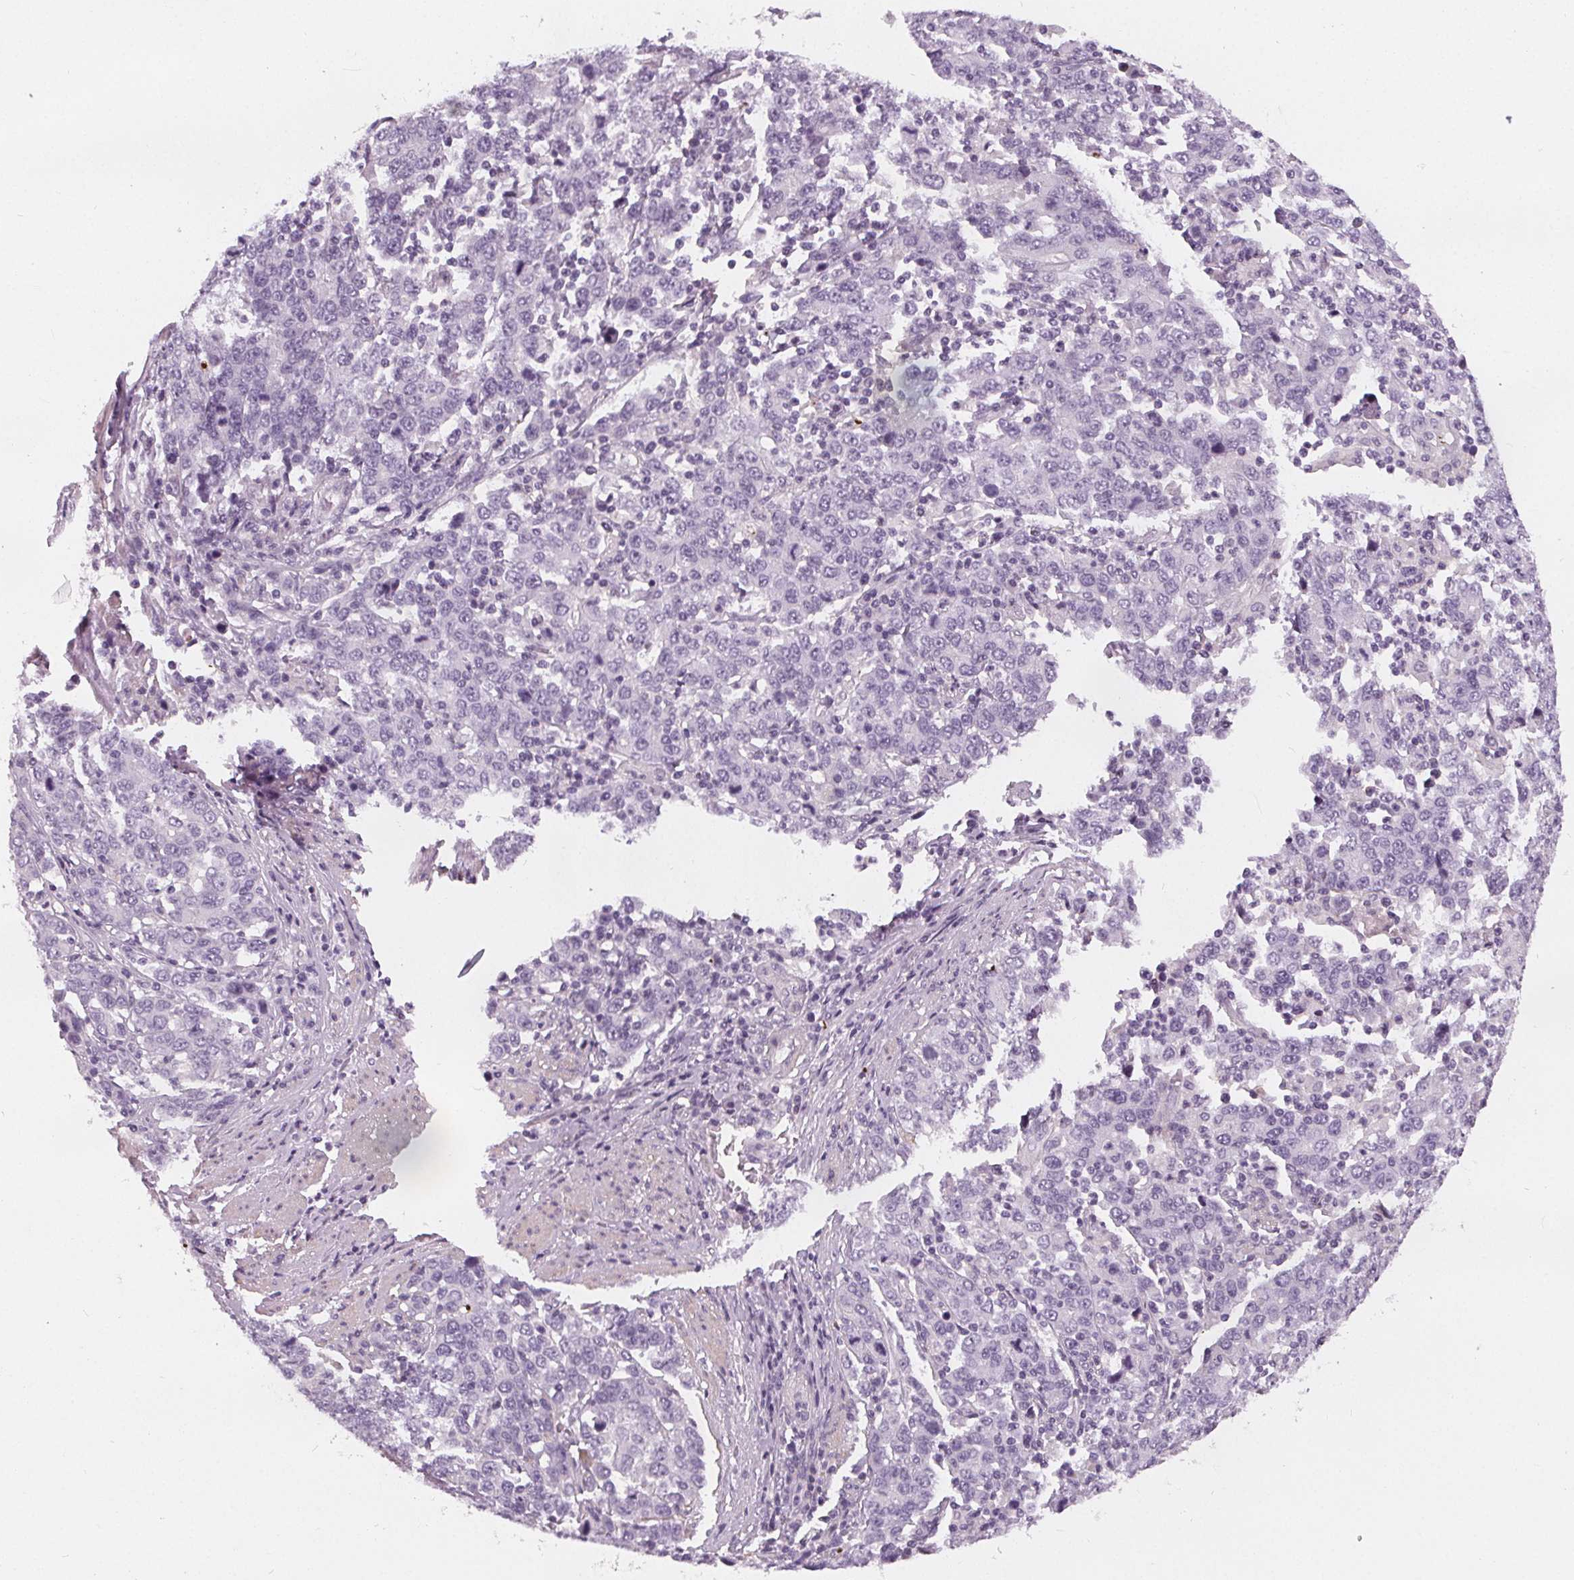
{"staining": {"intensity": "negative", "quantity": "none", "location": "none"}, "tissue": "stomach cancer", "cell_type": "Tumor cells", "image_type": "cancer", "snomed": [{"axis": "morphology", "description": "Adenocarcinoma, NOS"}, {"axis": "topography", "description": "Stomach, upper"}], "caption": "High magnification brightfield microscopy of stomach cancer (adenocarcinoma) stained with DAB (3,3'-diaminobenzidine) (brown) and counterstained with hematoxylin (blue): tumor cells show no significant positivity. (DAB (3,3'-diaminobenzidine) immunohistochemistry visualized using brightfield microscopy, high magnification).", "gene": "SLC5A12", "patient": {"sex": "male", "age": 69}}